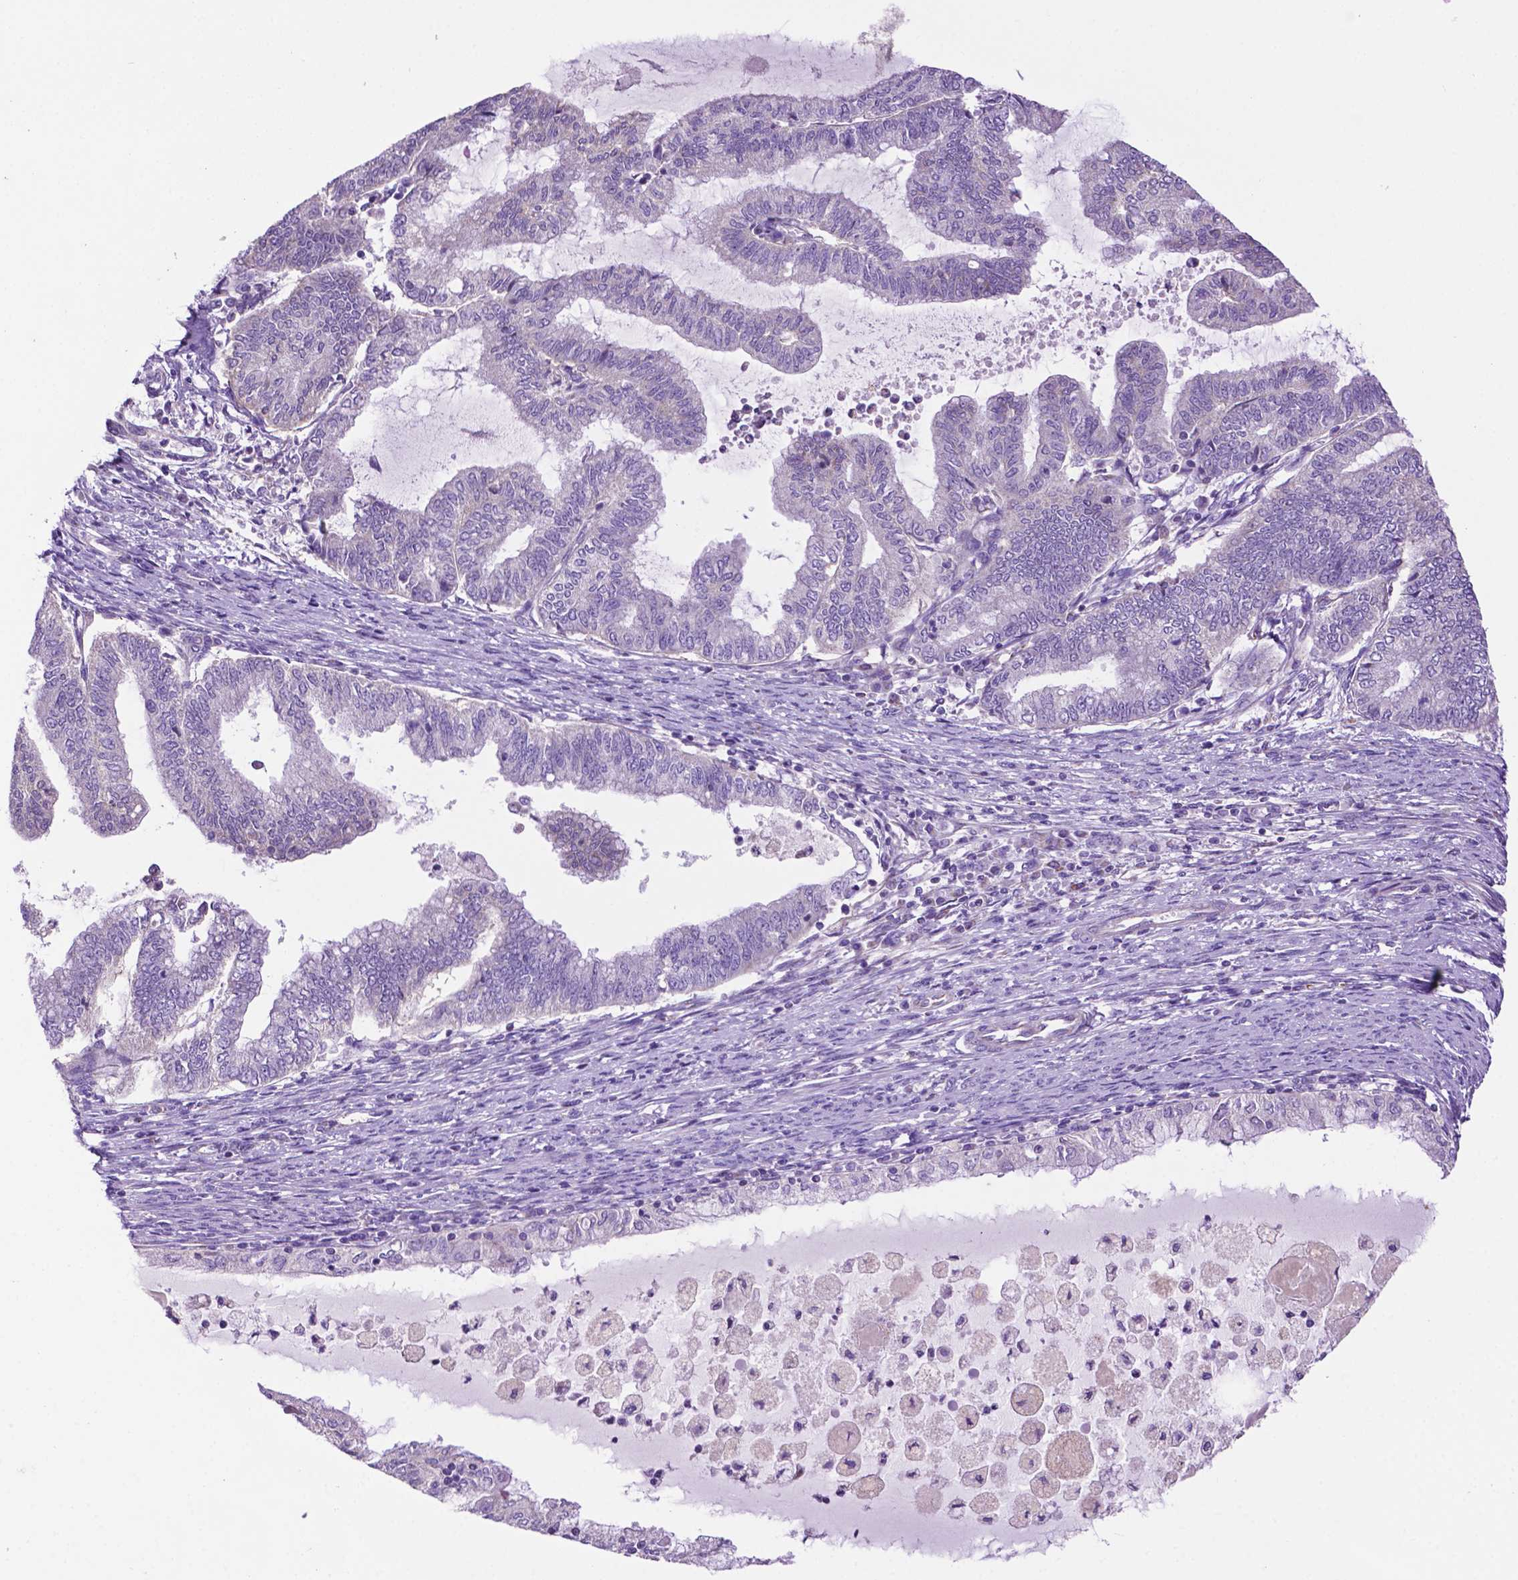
{"staining": {"intensity": "negative", "quantity": "none", "location": "none"}, "tissue": "endometrial cancer", "cell_type": "Tumor cells", "image_type": "cancer", "snomed": [{"axis": "morphology", "description": "Adenocarcinoma, NOS"}, {"axis": "topography", "description": "Endometrium"}], "caption": "This is an immunohistochemistry (IHC) photomicrograph of human adenocarcinoma (endometrial). There is no positivity in tumor cells.", "gene": "PHYHIP", "patient": {"sex": "female", "age": 79}}